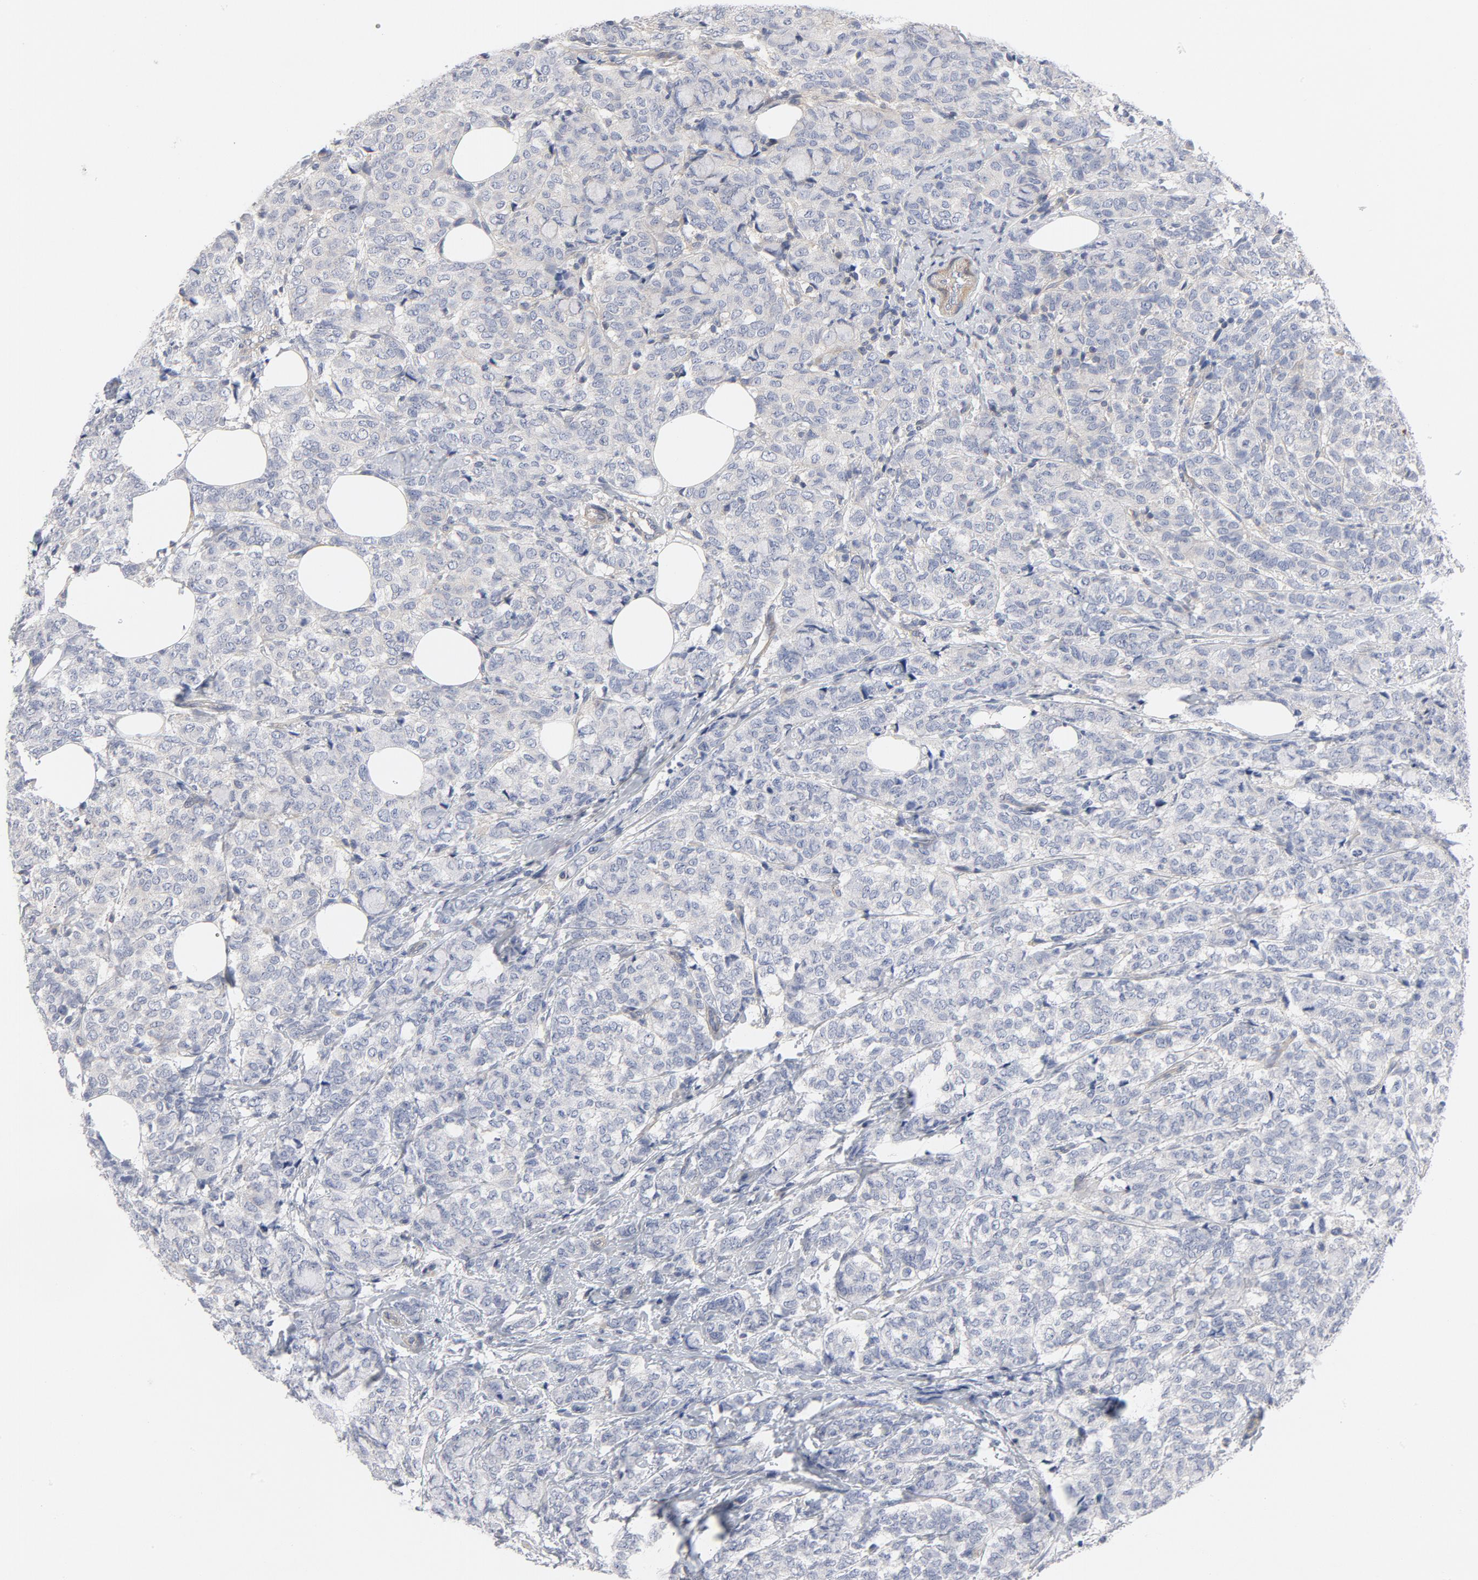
{"staining": {"intensity": "negative", "quantity": "none", "location": "none"}, "tissue": "breast cancer", "cell_type": "Tumor cells", "image_type": "cancer", "snomed": [{"axis": "morphology", "description": "Lobular carcinoma"}, {"axis": "topography", "description": "Breast"}], "caption": "Immunohistochemical staining of lobular carcinoma (breast) reveals no significant positivity in tumor cells.", "gene": "ROCK1", "patient": {"sex": "female", "age": 60}}